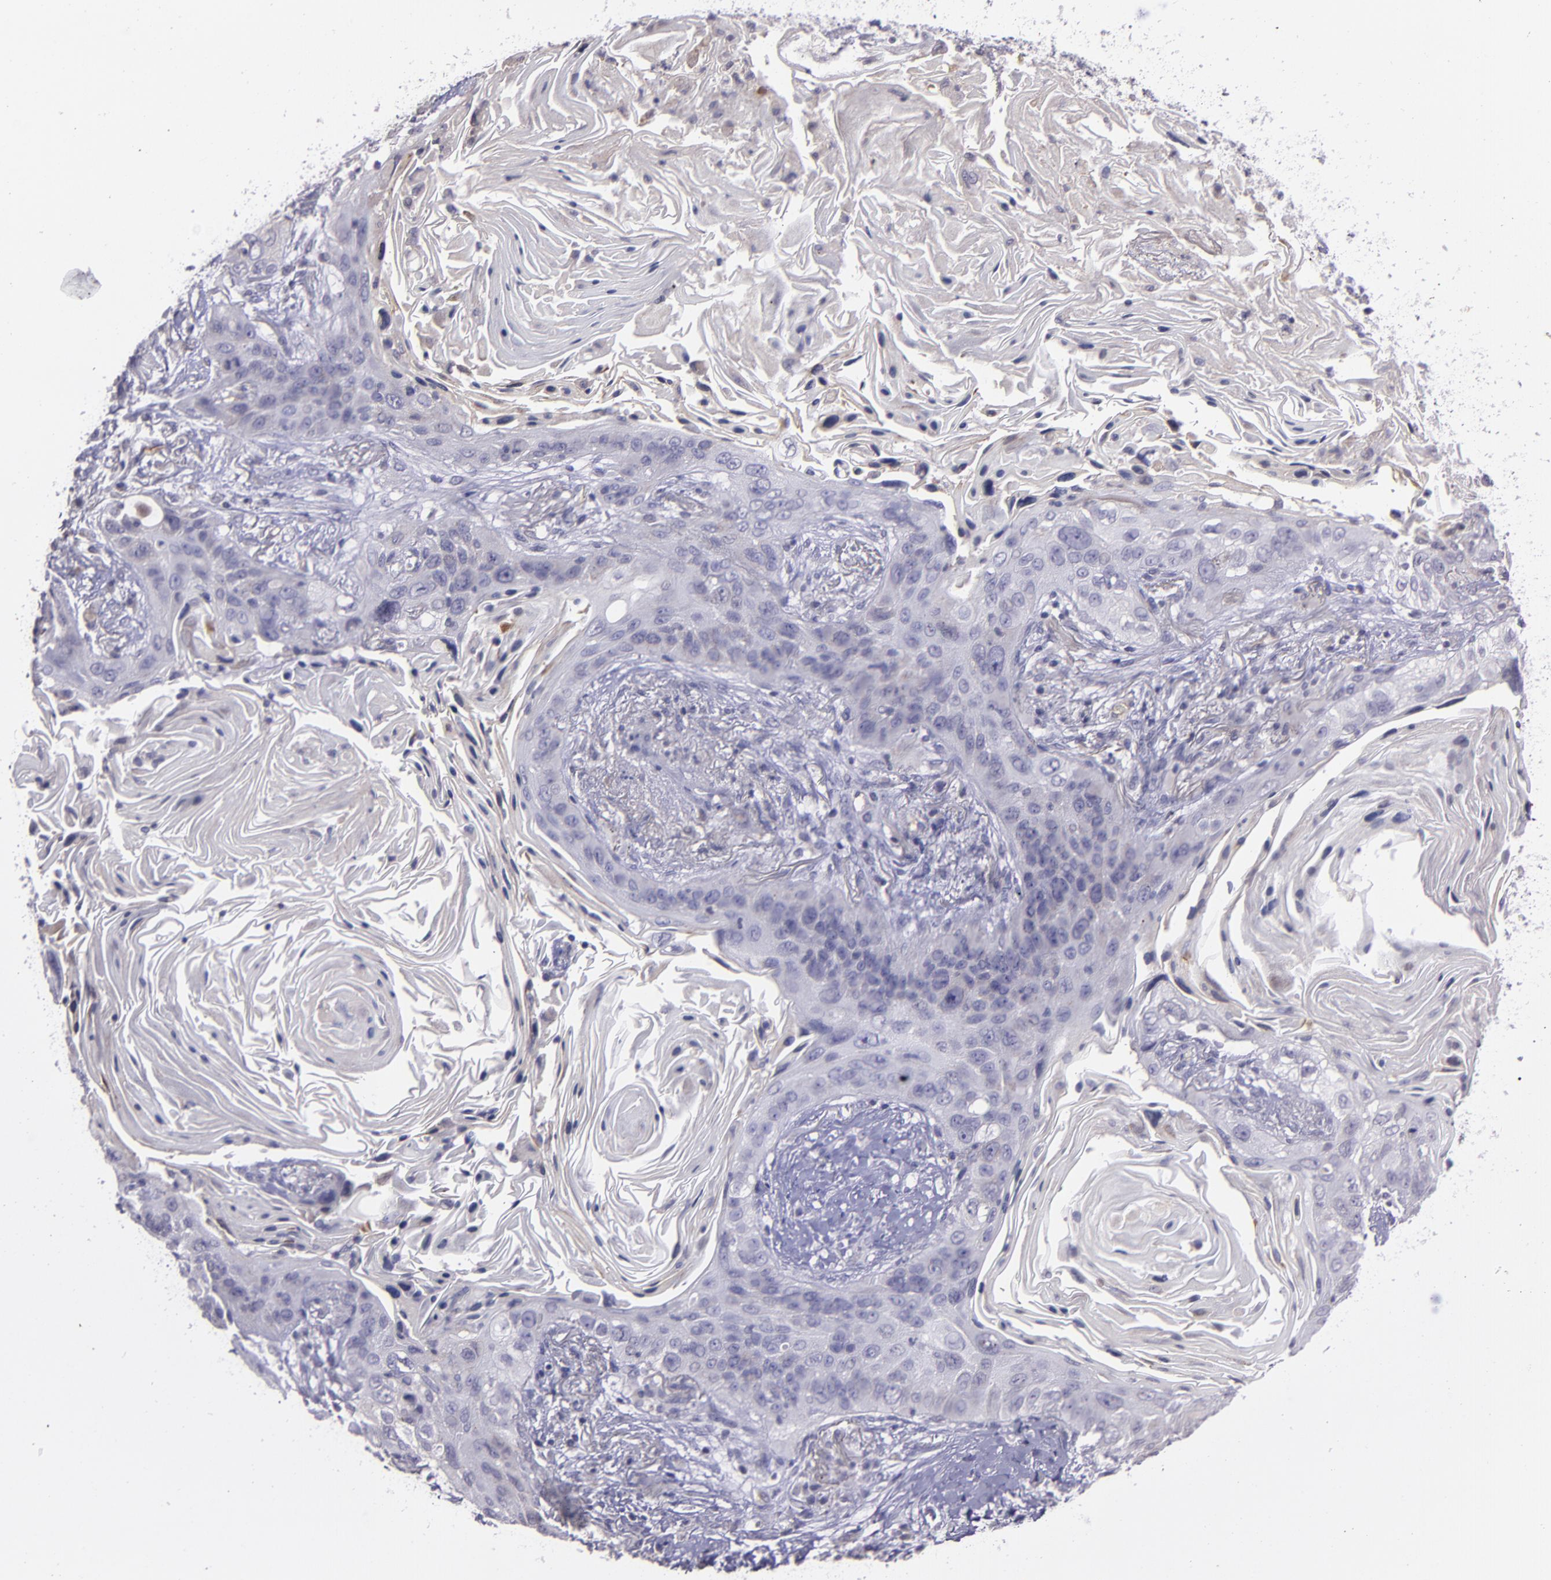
{"staining": {"intensity": "weak", "quantity": "<25%", "location": "cytoplasmic/membranous"}, "tissue": "lung cancer", "cell_type": "Tumor cells", "image_type": "cancer", "snomed": [{"axis": "morphology", "description": "Squamous cell carcinoma, NOS"}, {"axis": "topography", "description": "Lung"}], "caption": "Tumor cells are negative for brown protein staining in lung squamous cell carcinoma. (DAB IHC, high magnification).", "gene": "MASP1", "patient": {"sex": "female", "age": 67}}